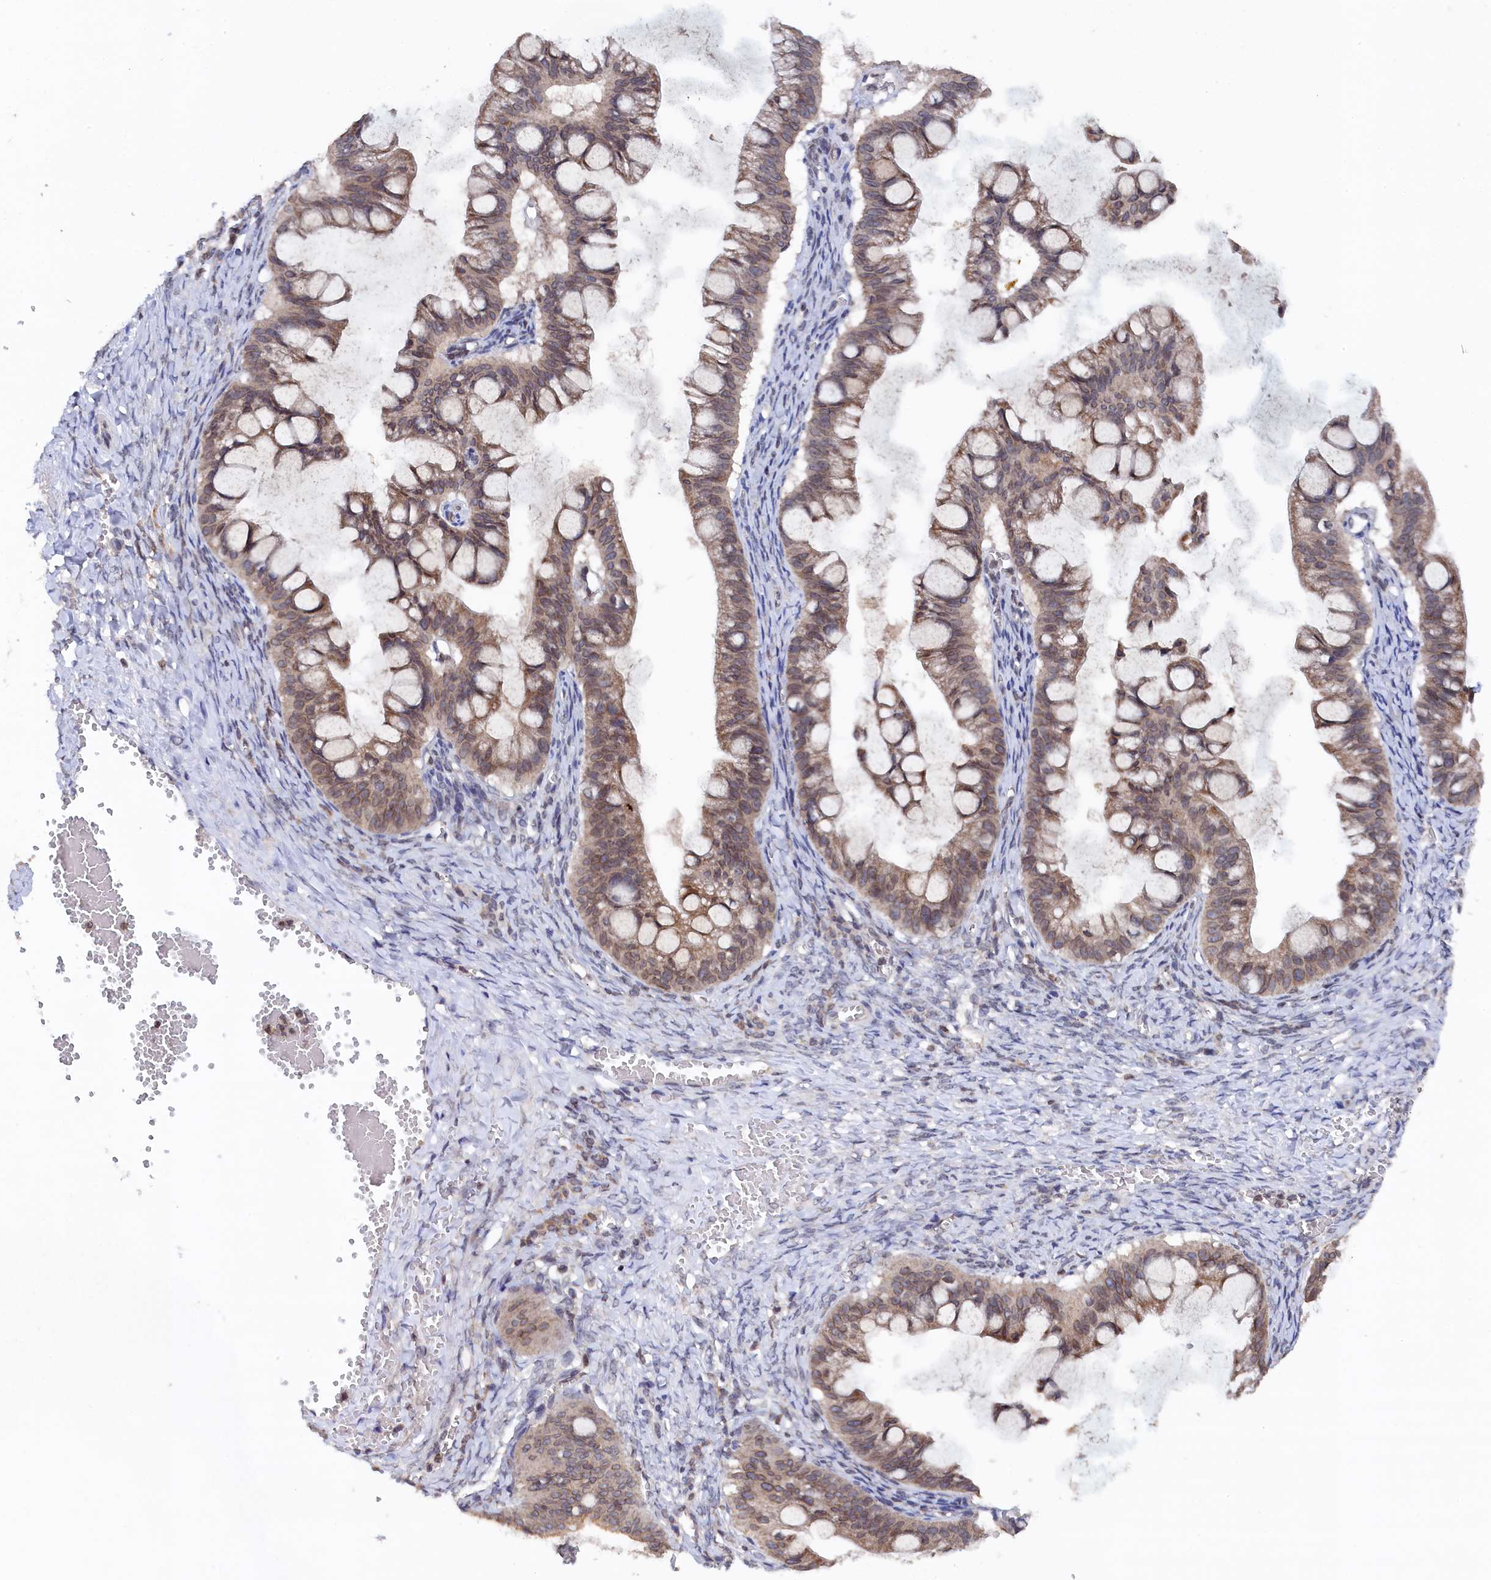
{"staining": {"intensity": "weak", "quantity": ">75%", "location": "cytoplasmic/membranous"}, "tissue": "ovarian cancer", "cell_type": "Tumor cells", "image_type": "cancer", "snomed": [{"axis": "morphology", "description": "Cystadenocarcinoma, mucinous, NOS"}, {"axis": "topography", "description": "Ovary"}], "caption": "Mucinous cystadenocarcinoma (ovarian) stained with immunohistochemistry reveals weak cytoplasmic/membranous staining in about >75% of tumor cells.", "gene": "ANKEF1", "patient": {"sex": "female", "age": 73}}